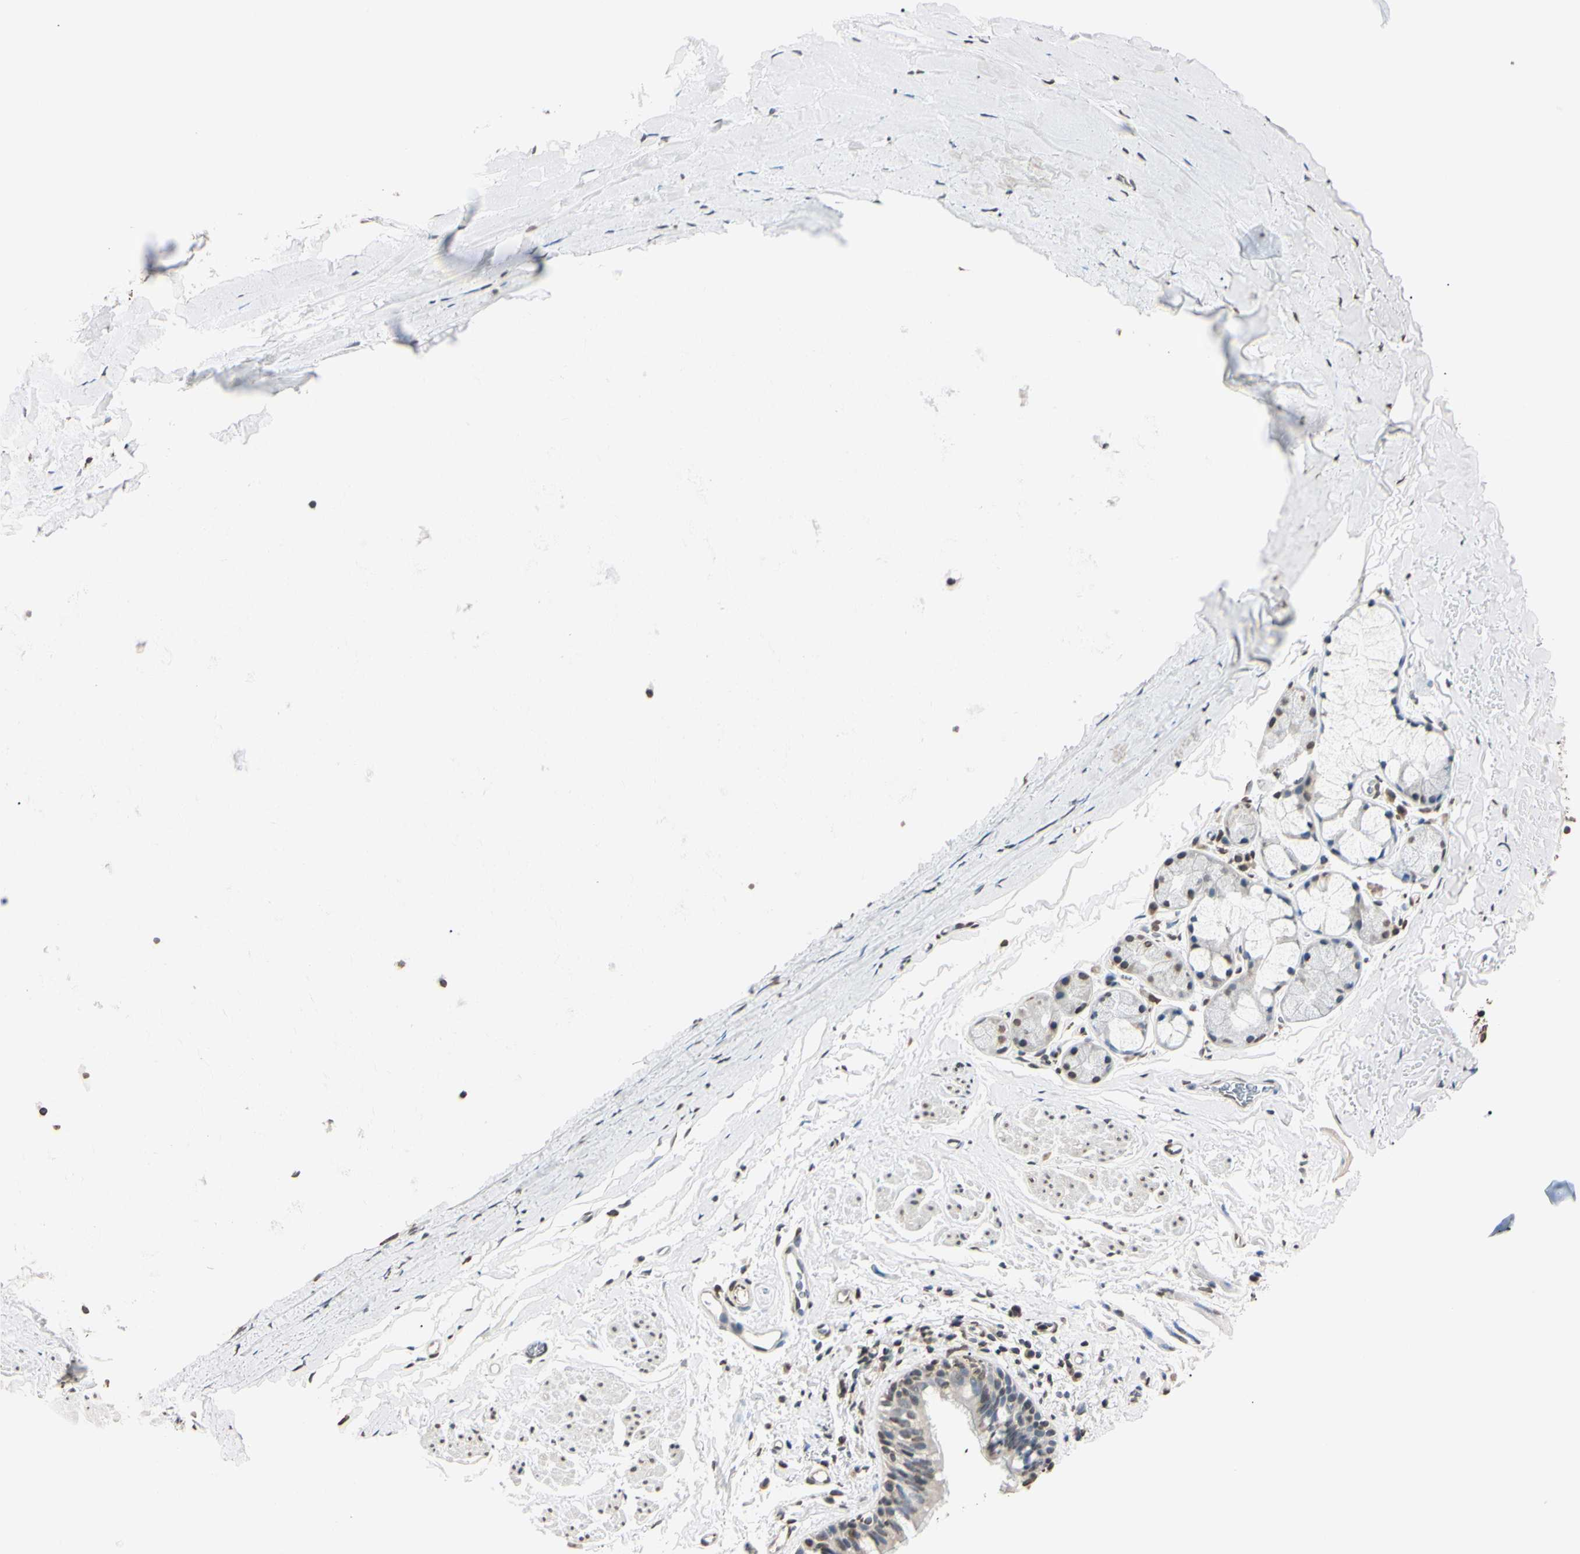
{"staining": {"intensity": "weak", "quantity": "25%-75%", "location": "cytoplasmic/membranous,nuclear"}, "tissue": "bronchus", "cell_type": "Respiratory epithelial cells", "image_type": "normal", "snomed": [{"axis": "morphology", "description": "Normal tissue, NOS"}, {"axis": "morphology", "description": "Malignant melanoma, Metastatic site"}, {"axis": "topography", "description": "Bronchus"}, {"axis": "topography", "description": "Lung"}], "caption": "A brown stain highlights weak cytoplasmic/membranous,nuclear positivity of a protein in respiratory epithelial cells of benign bronchus. (DAB = brown stain, brightfield microscopy at high magnification).", "gene": "CDC45", "patient": {"sex": "male", "age": 64}}